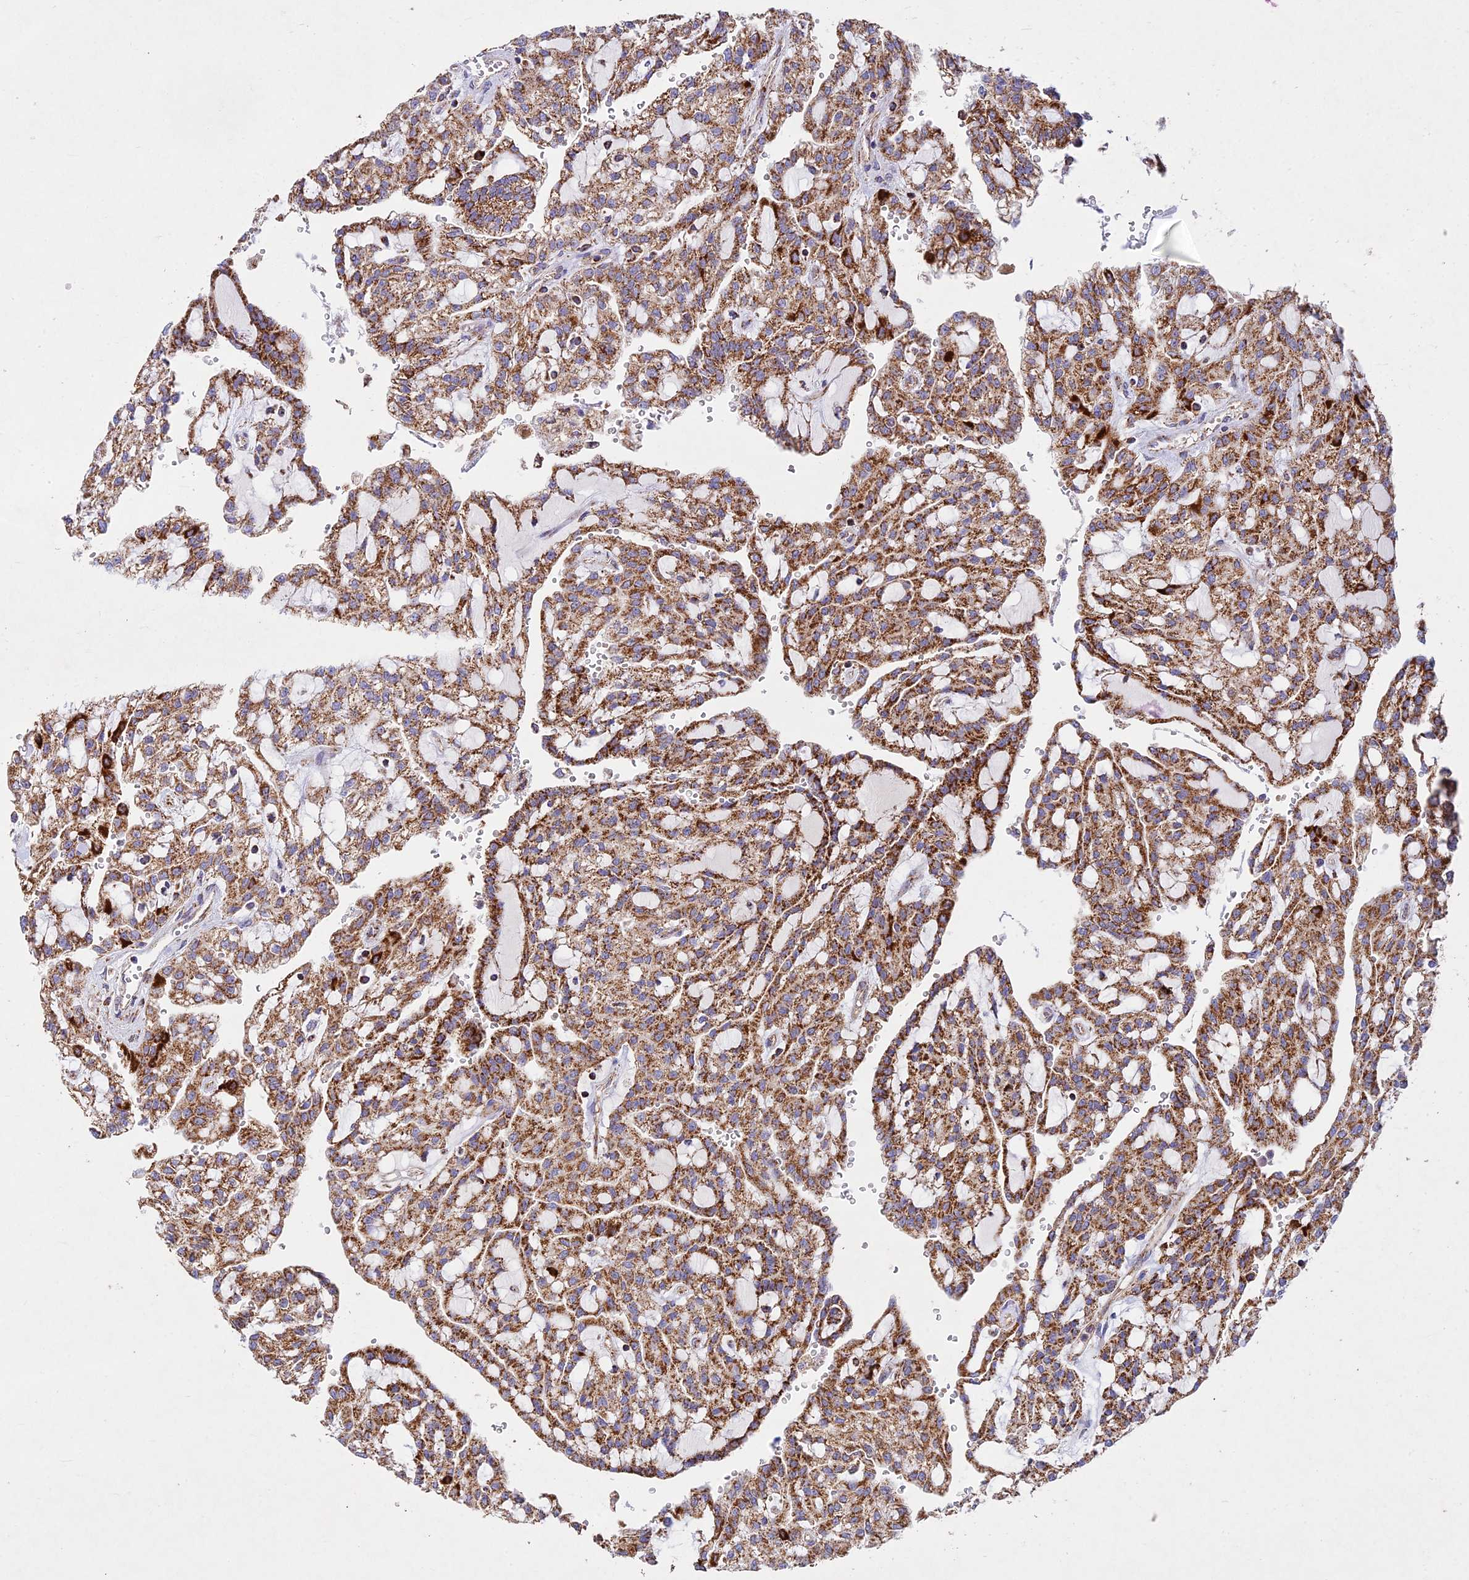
{"staining": {"intensity": "moderate", "quantity": ">75%", "location": "cytoplasmic/membranous"}, "tissue": "renal cancer", "cell_type": "Tumor cells", "image_type": "cancer", "snomed": [{"axis": "morphology", "description": "Adenocarcinoma, NOS"}, {"axis": "topography", "description": "Kidney"}], "caption": "An immunohistochemistry (IHC) micrograph of neoplastic tissue is shown. Protein staining in brown highlights moderate cytoplasmic/membranous positivity in renal cancer (adenocarcinoma) within tumor cells. The staining was performed using DAB (3,3'-diaminobenzidine), with brown indicating positive protein expression. Nuclei are stained blue with hematoxylin.", "gene": "KHDC3L", "patient": {"sex": "male", "age": 63}}